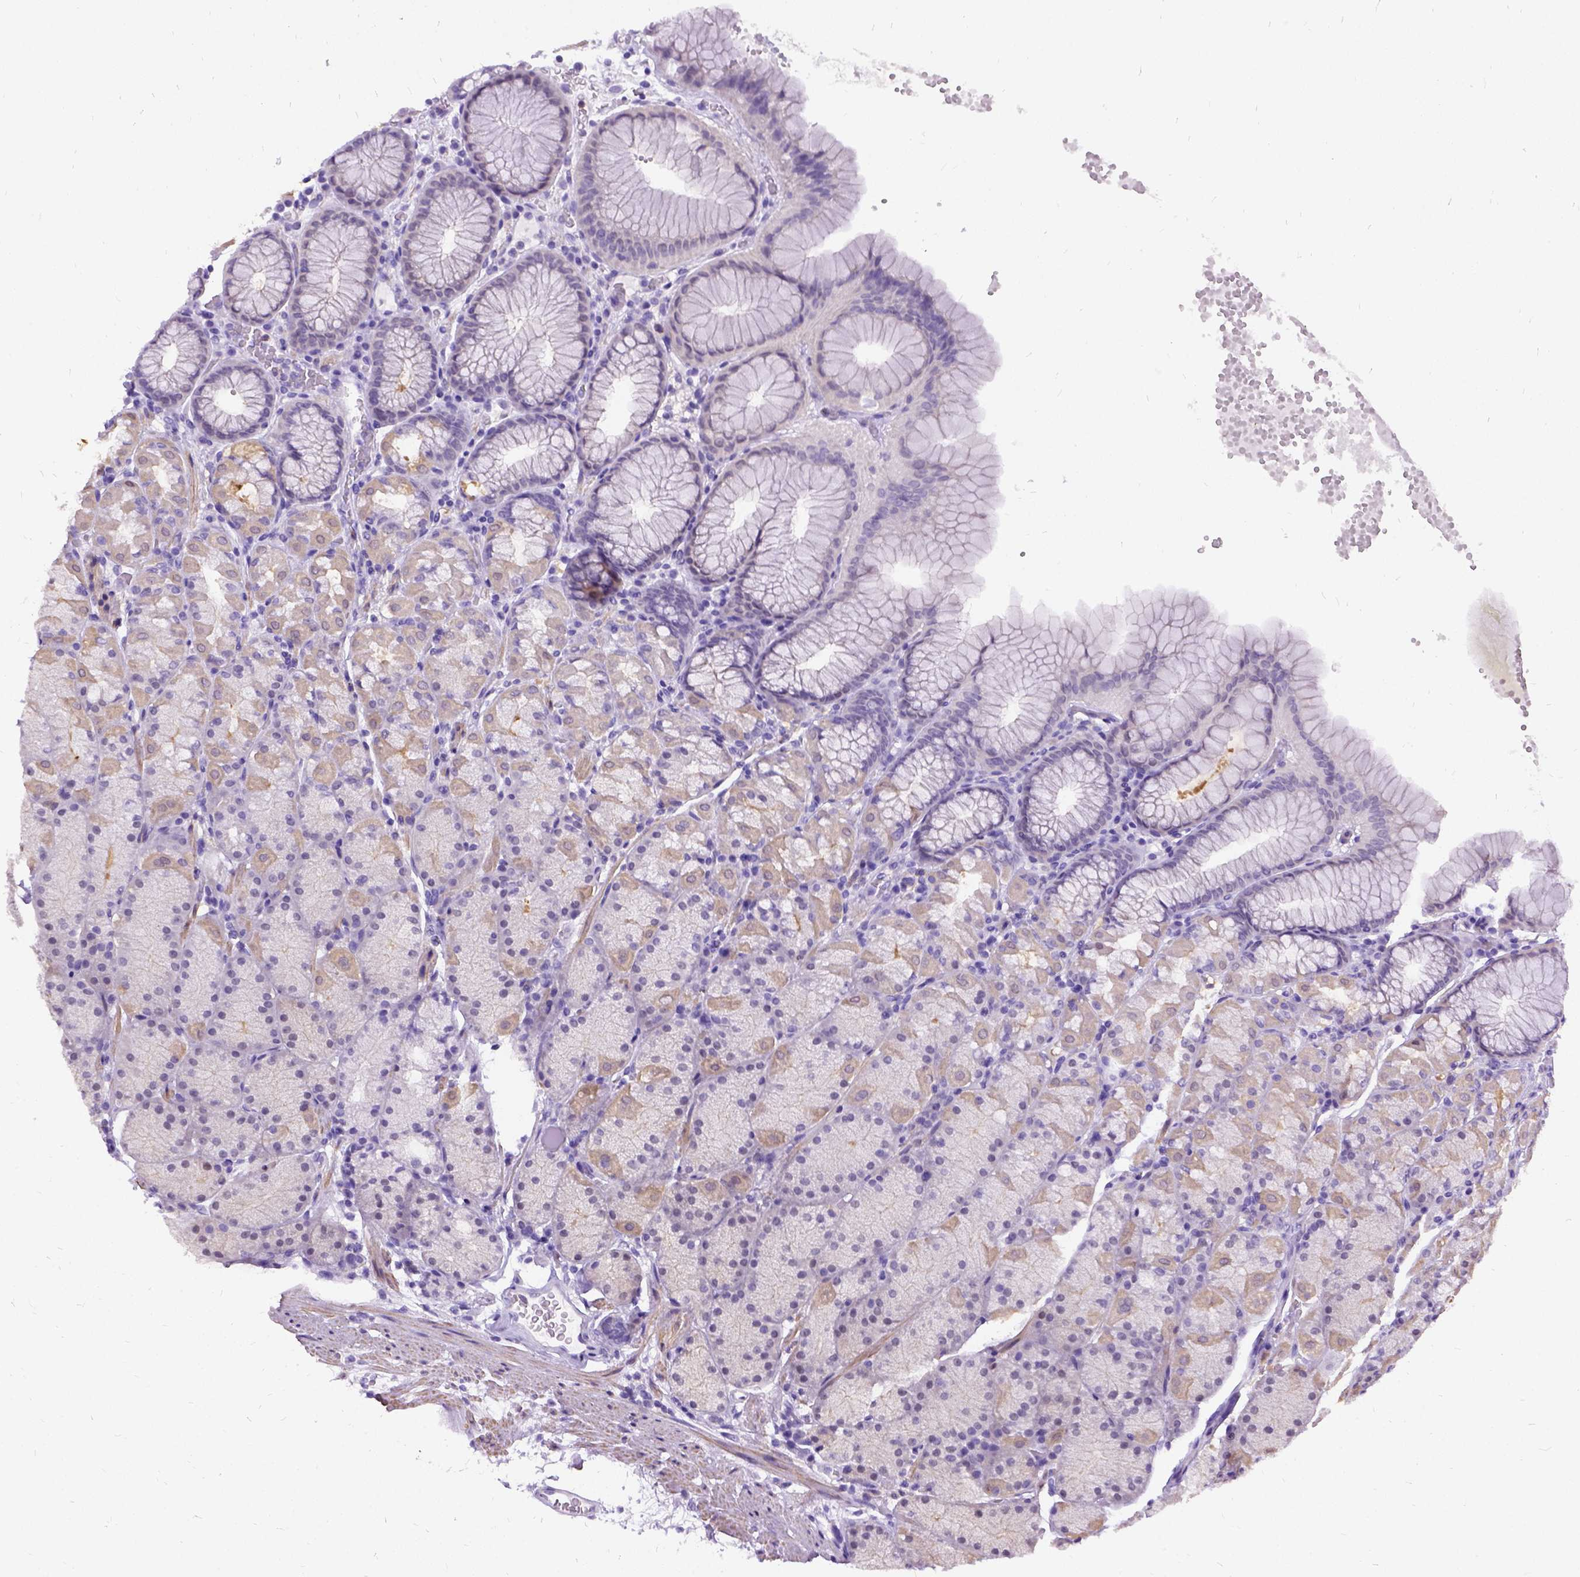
{"staining": {"intensity": "negative", "quantity": "none", "location": "none"}, "tissue": "stomach", "cell_type": "Glandular cells", "image_type": "normal", "snomed": [{"axis": "morphology", "description": "Normal tissue, NOS"}, {"axis": "topography", "description": "Stomach, upper"}, {"axis": "topography", "description": "Stomach"}], "caption": "A high-resolution histopathology image shows IHC staining of unremarkable stomach, which reveals no significant positivity in glandular cells. The staining is performed using DAB brown chromogen with nuclei counter-stained in using hematoxylin.", "gene": "ENSG00000254979", "patient": {"sex": "male", "age": 76}}